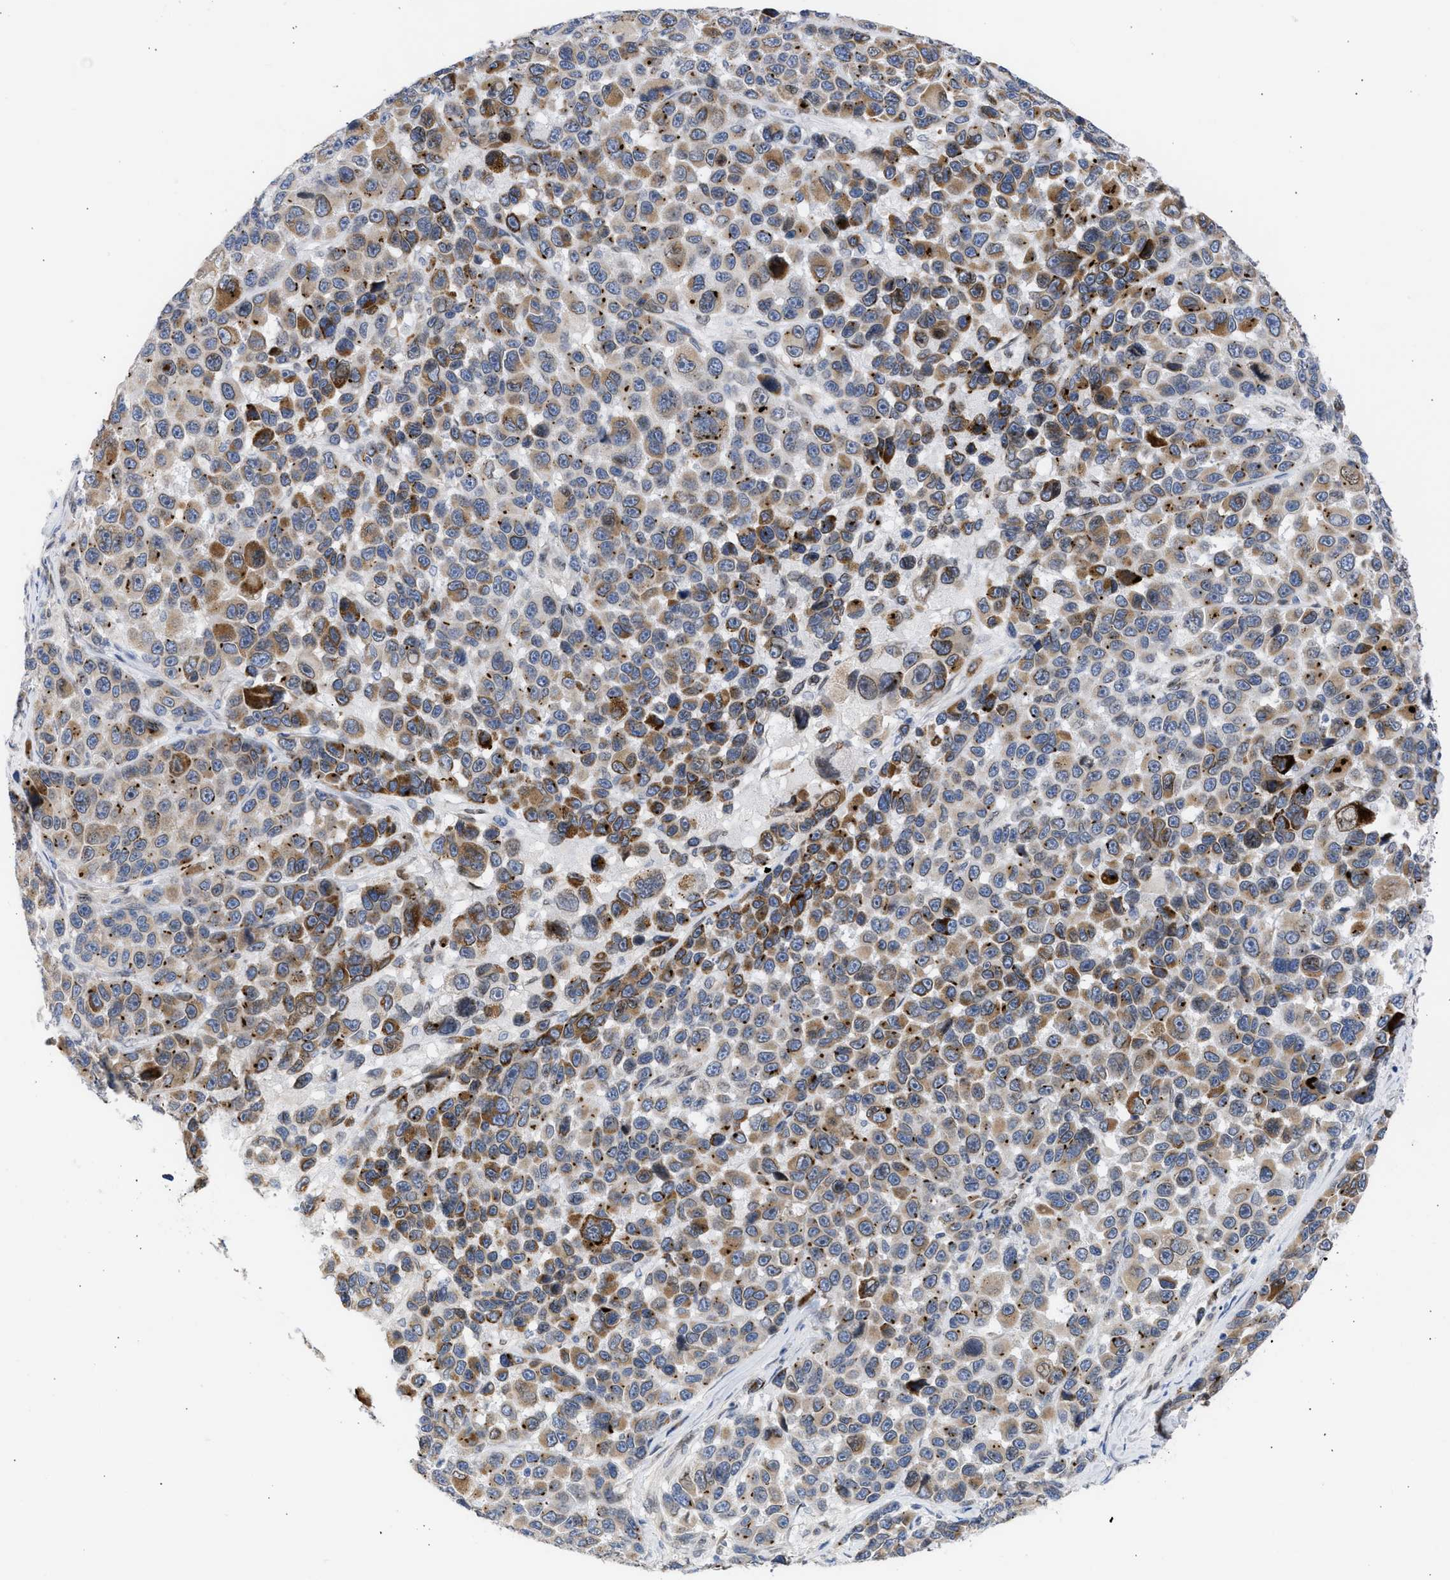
{"staining": {"intensity": "moderate", "quantity": "25%-75%", "location": "cytoplasmic/membranous"}, "tissue": "melanoma", "cell_type": "Tumor cells", "image_type": "cancer", "snomed": [{"axis": "morphology", "description": "Malignant melanoma, NOS"}, {"axis": "topography", "description": "Skin"}], "caption": "Tumor cells show medium levels of moderate cytoplasmic/membranous positivity in about 25%-75% of cells in human melanoma.", "gene": "NUP35", "patient": {"sex": "male", "age": 53}}